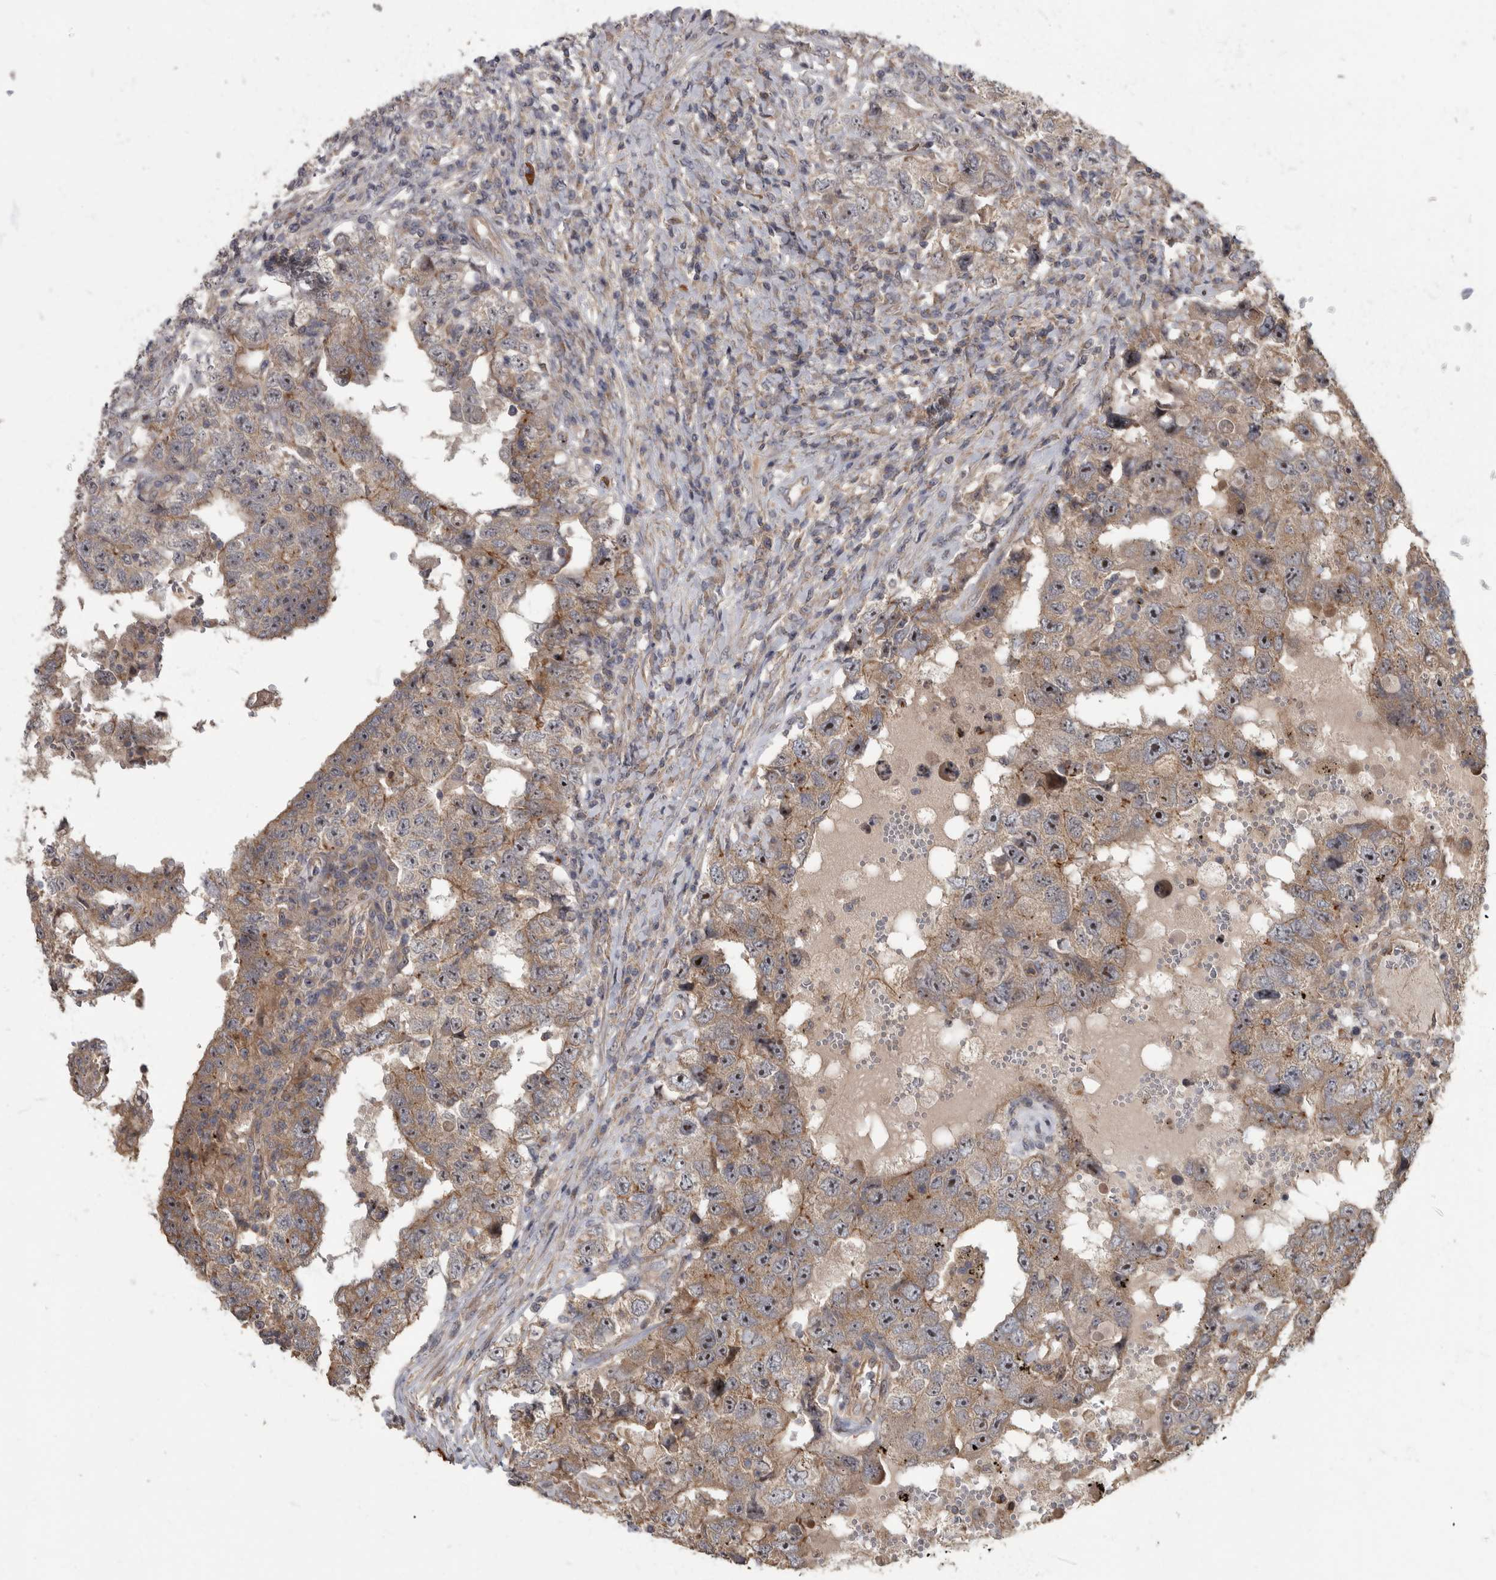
{"staining": {"intensity": "weak", "quantity": "25%-75%", "location": "cytoplasmic/membranous"}, "tissue": "testis cancer", "cell_type": "Tumor cells", "image_type": "cancer", "snomed": [{"axis": "morphology", "description": "Carcinoma, Embryonal, NOS"}, {"axis": "topography", "description": "Testis"}], "caption": "This is a photomicrograph of immunohistochemistry staining of testis embryonal carcinoma, which shows weak positivity in the cytoplasmic/membranous of tumor cells.", "gene": "DAAM1", "patient": {"sex": "male", "age": 26}}